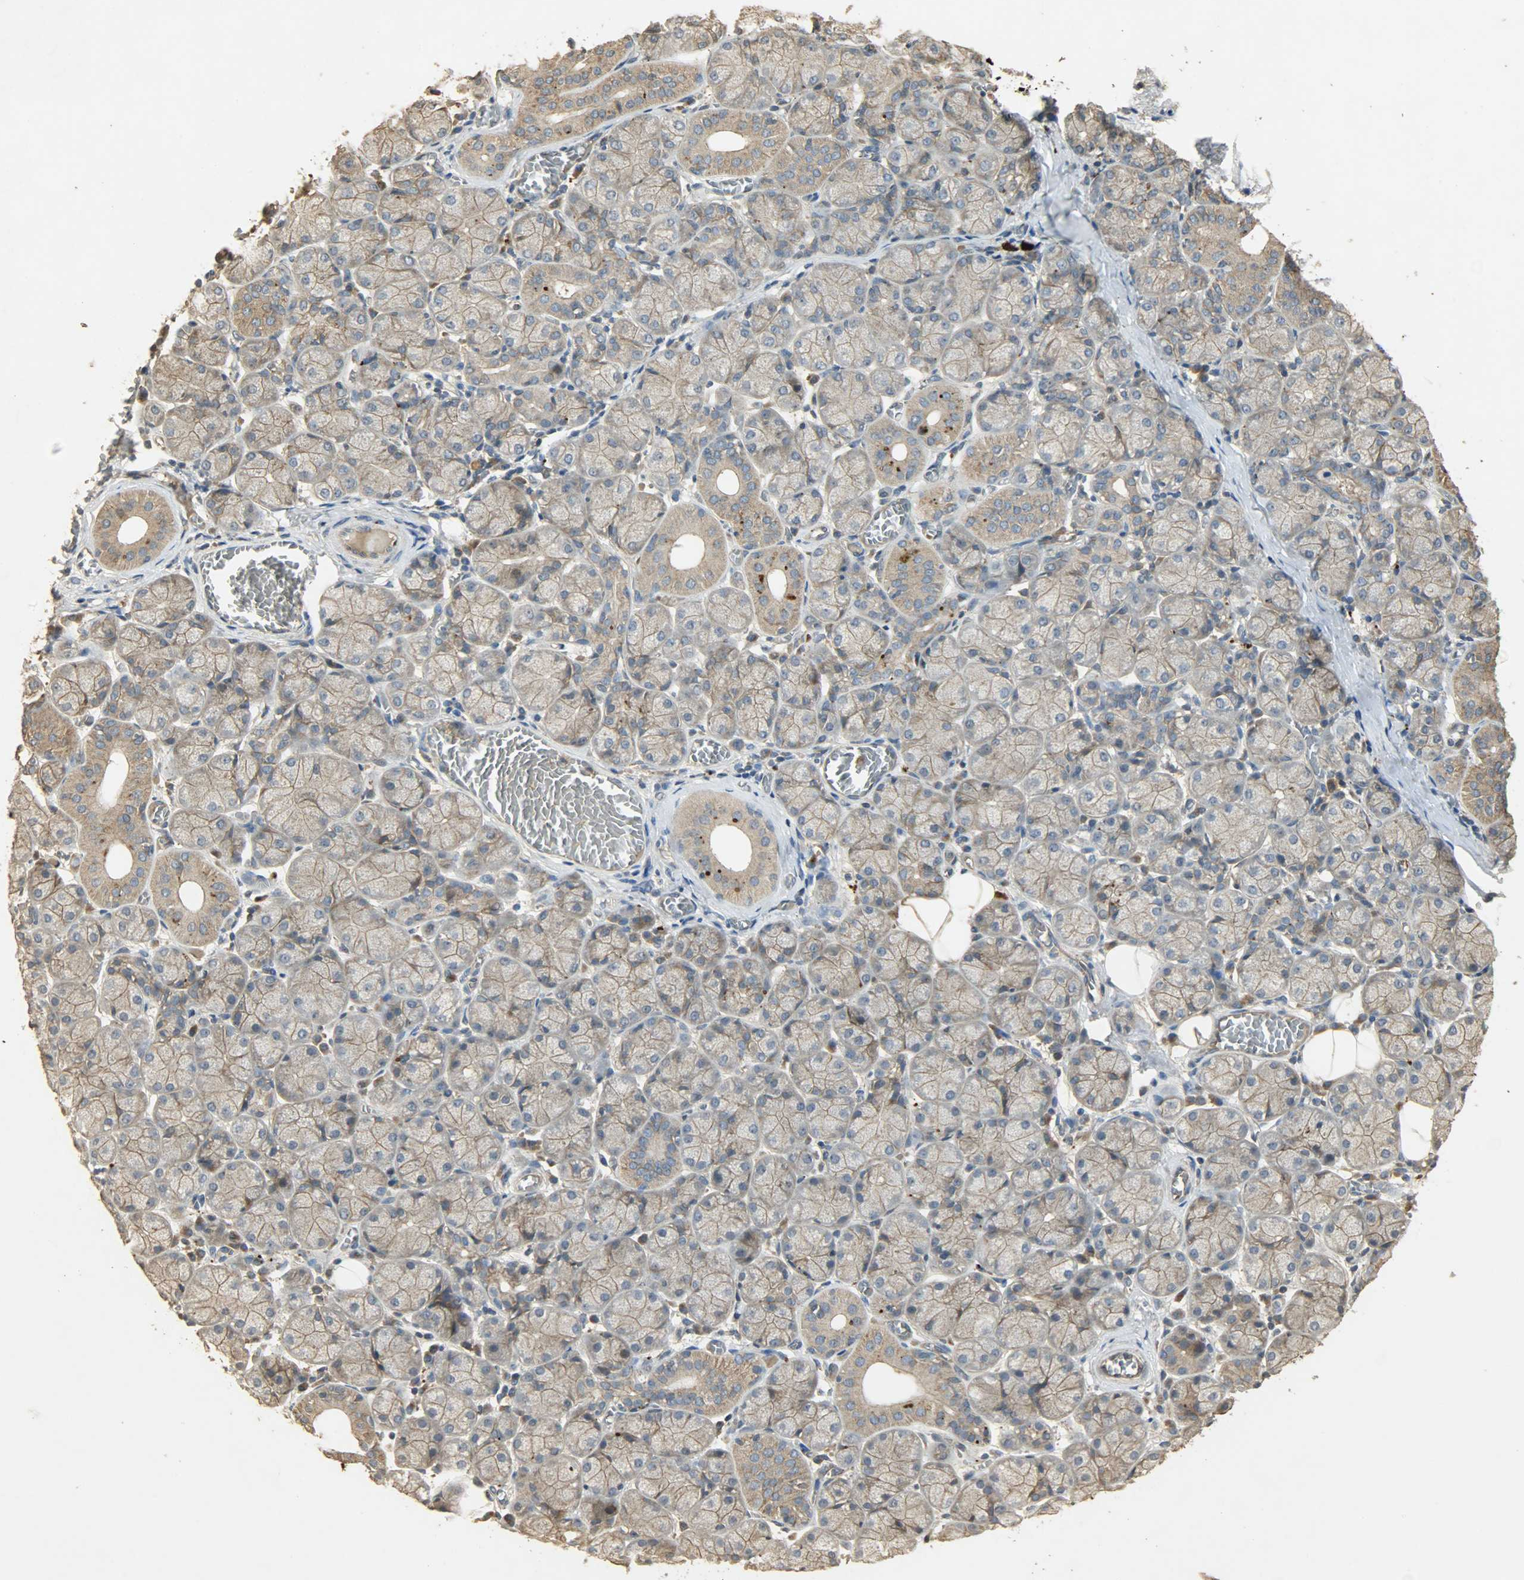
{"staining": {"intensity": "moderate", "quantity": "25%-75%", "location": "cytoplasmic/membranous"}, "tissue": "salivary gland", "cell_type": "Glandular cells", "image_type": "normal", "snomed": [{"axis": "morphology", "description": "Normal tissue, NOS"}, {"axis": "topography", "description": "Salivary gland"}], "caption": "High-magnification brightfield microscopy of unremarkable salivary gland stained with DAB (3,3'-diaminobenzidine) (brown) and counterstained with hematoxylin (blue). glandular cells exhibit moderate cytoplasmic/membranous staining is present in approximately25%-75% of cells.", "gene": "ATP2B1", "patient": {"sex": "female", "age": 24}}